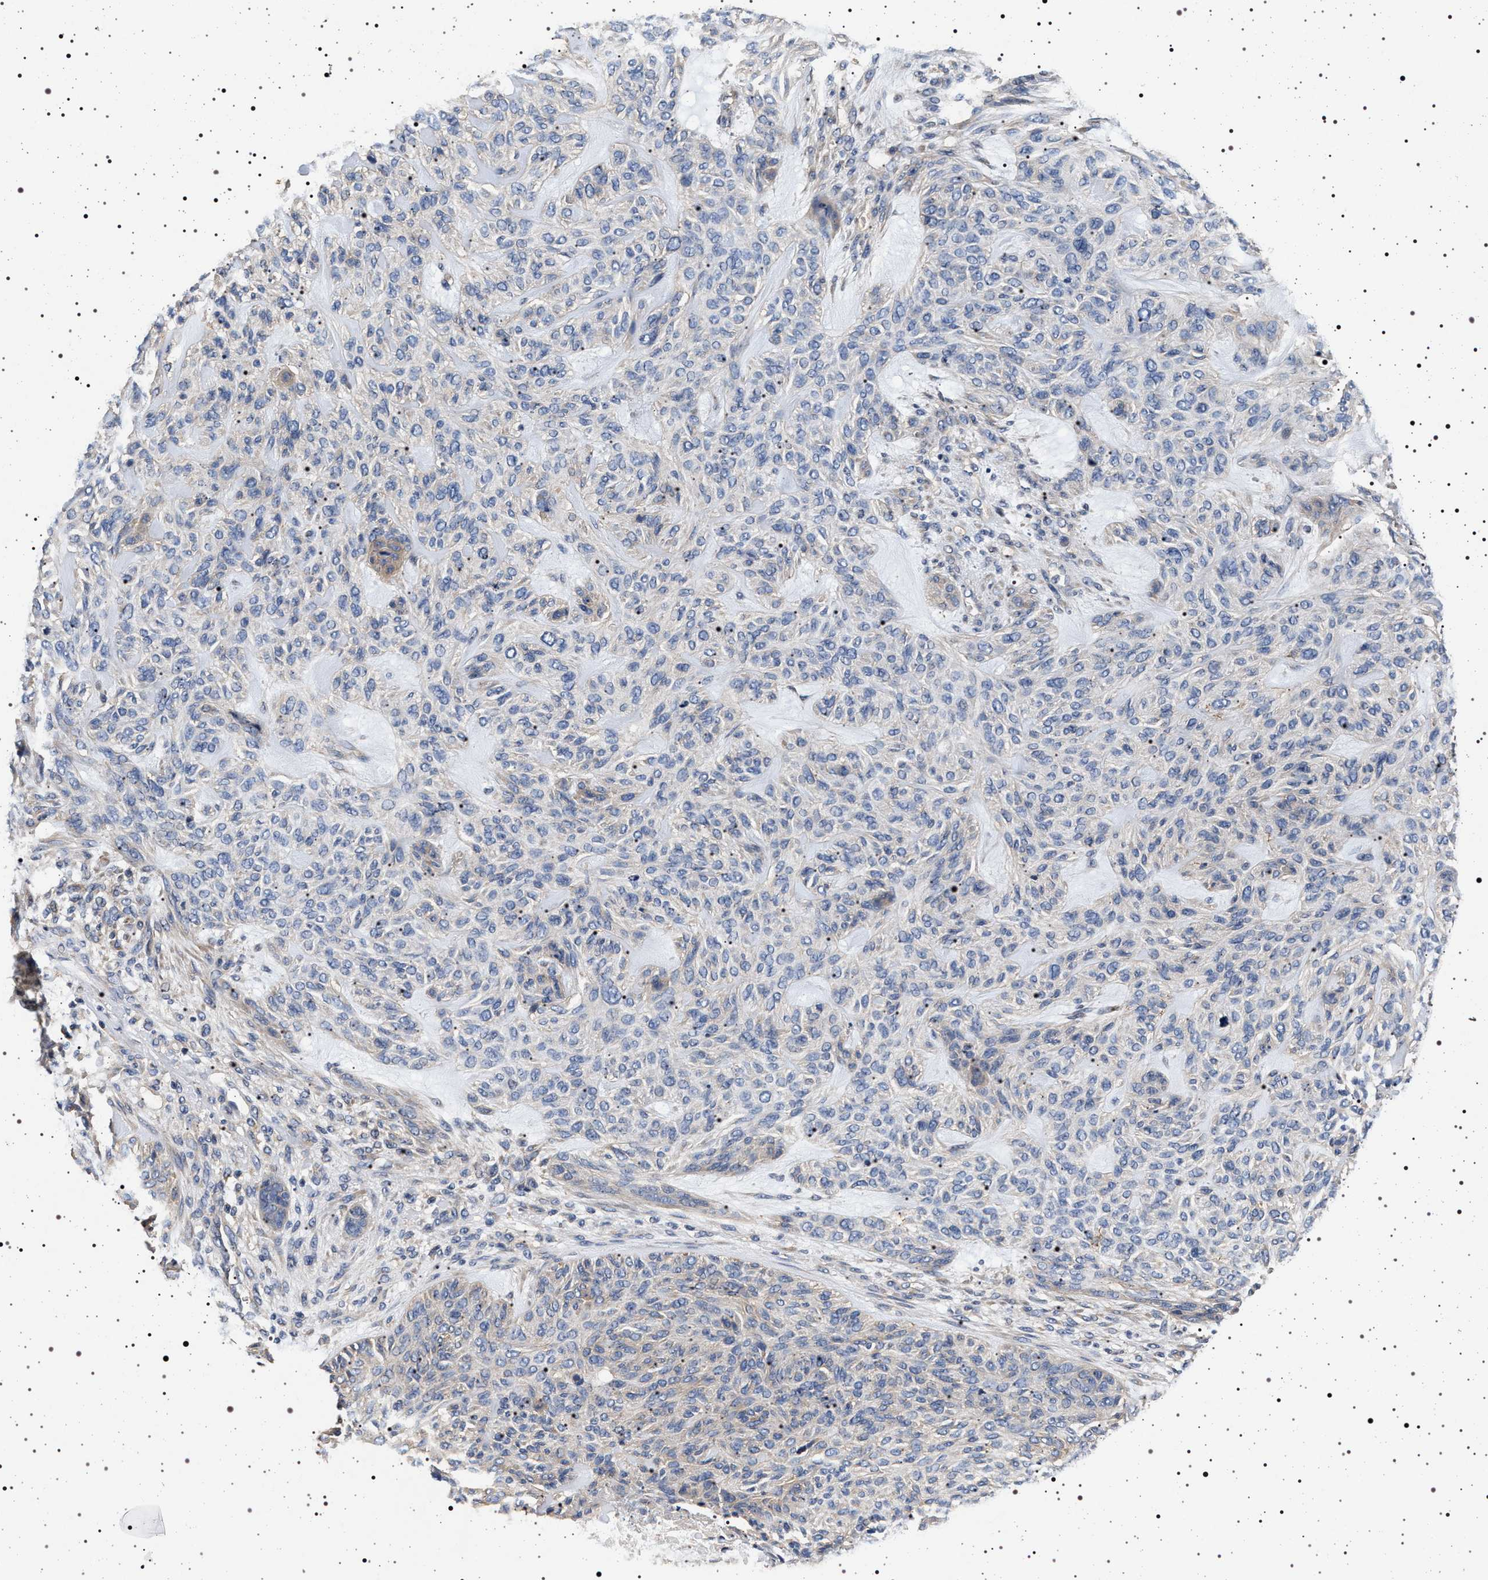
{"staining": {"intensity": "negative", "quantity": "none", "location": "none"}, "tissue": "skin cancer", "cell_type": "Tumor cells", "image_type": "cancer", "snomed": [{"axis": "morphology", "description": "Basal cell carcinoma"}, {"axis": "topography", "description": "Skin"}], "caption": "This is an immunohistochemistry image of skin cancer. There is no positivity in tumor cells.", "gene": "DCBLD2", "patient": {"sex": "male", "age": 55}}